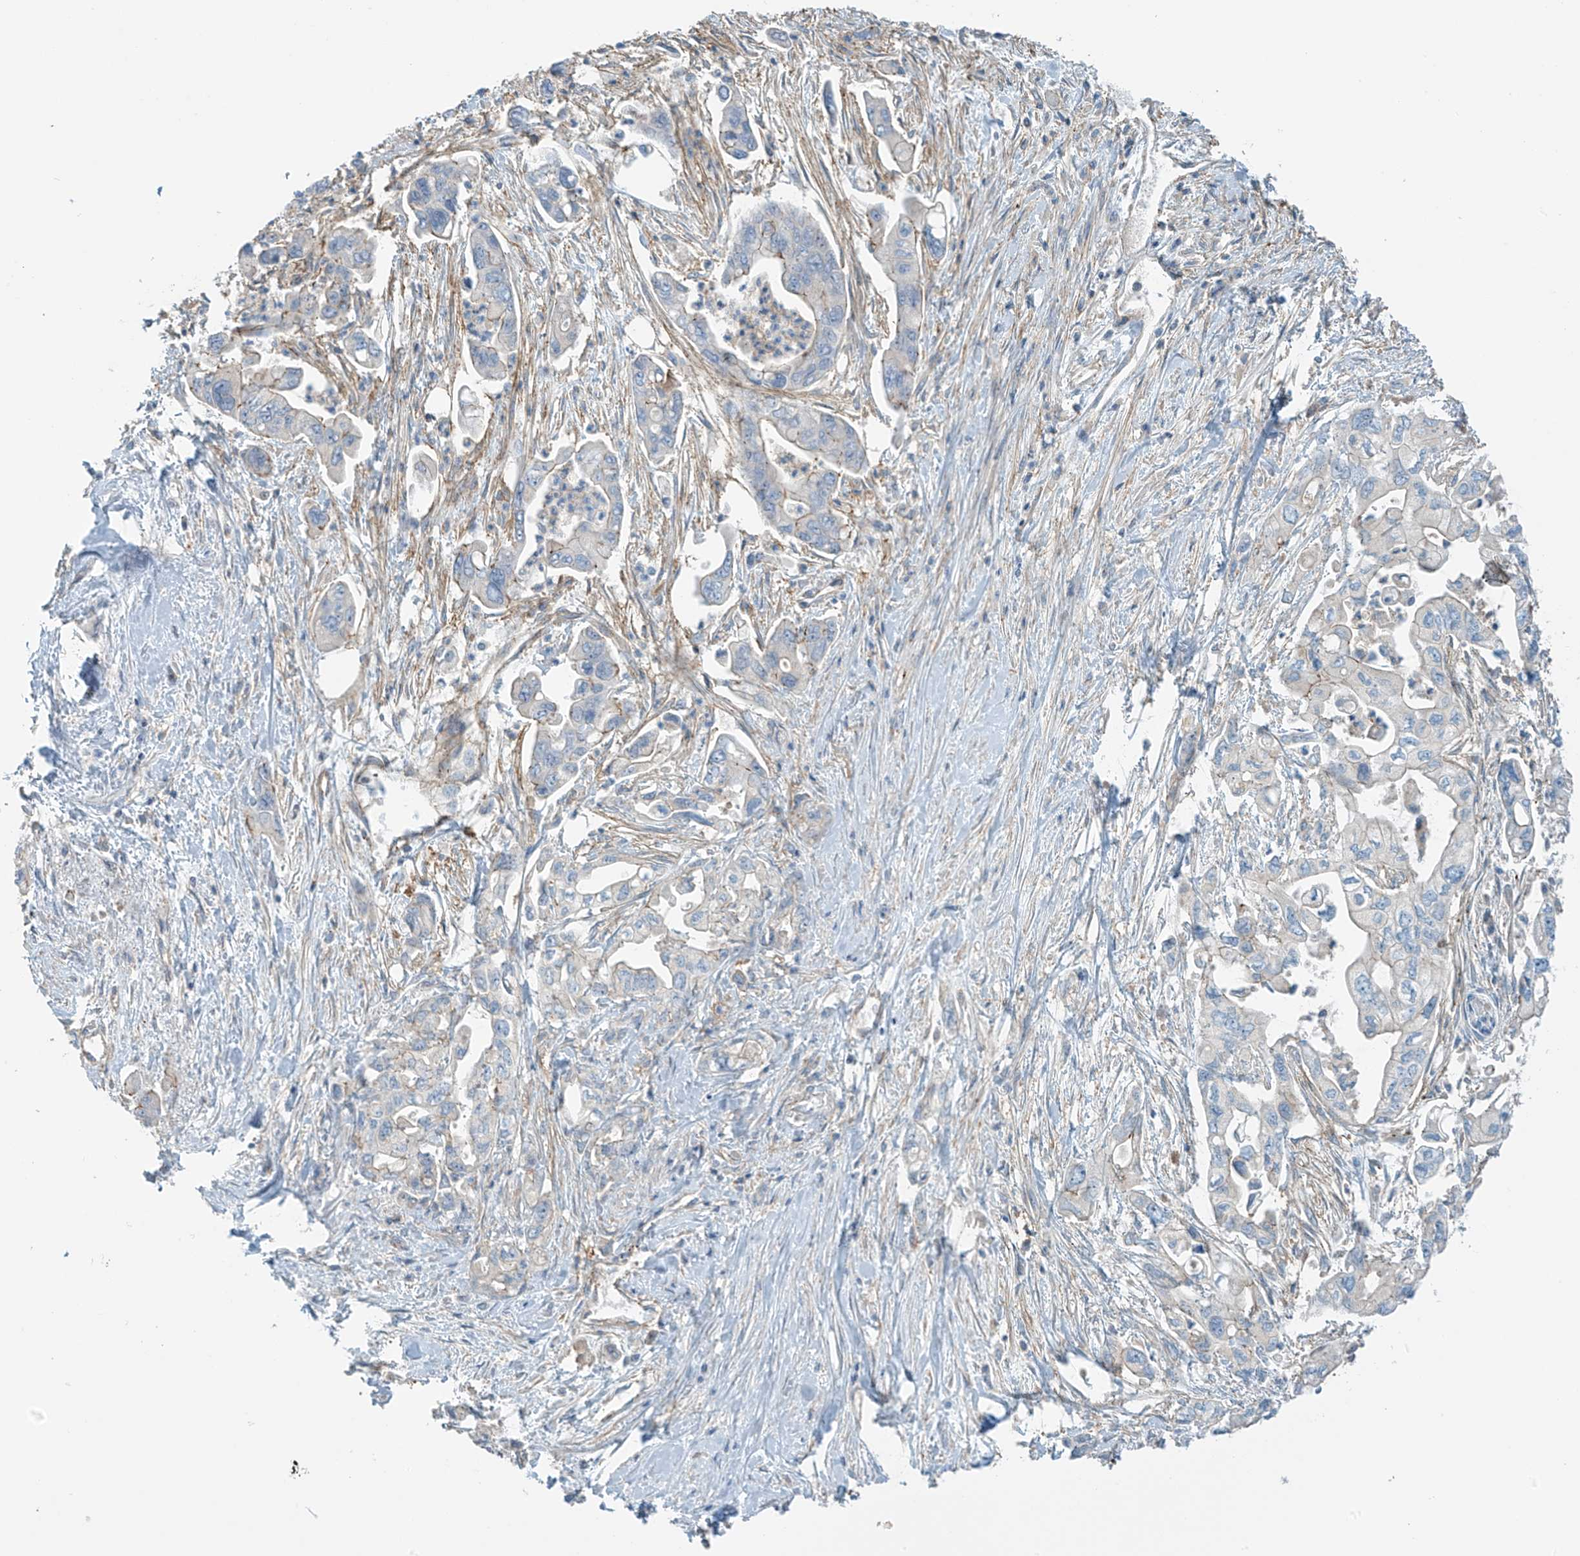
{"staining": {"intensity": "weak", "quantity": "<25%", "location": "cytoplasmic/membranous"}, "tissue": "pancreatic cancer", "cell_type": "Tumor cells", "image_type": "cancer", "snomed": [{"axis": "morphology", "description": "Adenocarcinoma, NOS"}, {"axis": "topography", "description": "Pancreas"}], "caption": "Pancreatic adenocarcinoma was stained to show a protein in brown. There is no significant staining in tumor cells. (DAB immunohistochemistry (IHC) visualized using brightfield microscopy, high magnification).", "gene": "SLC9A2", "patient": {"sex": "male", "age": 70}}